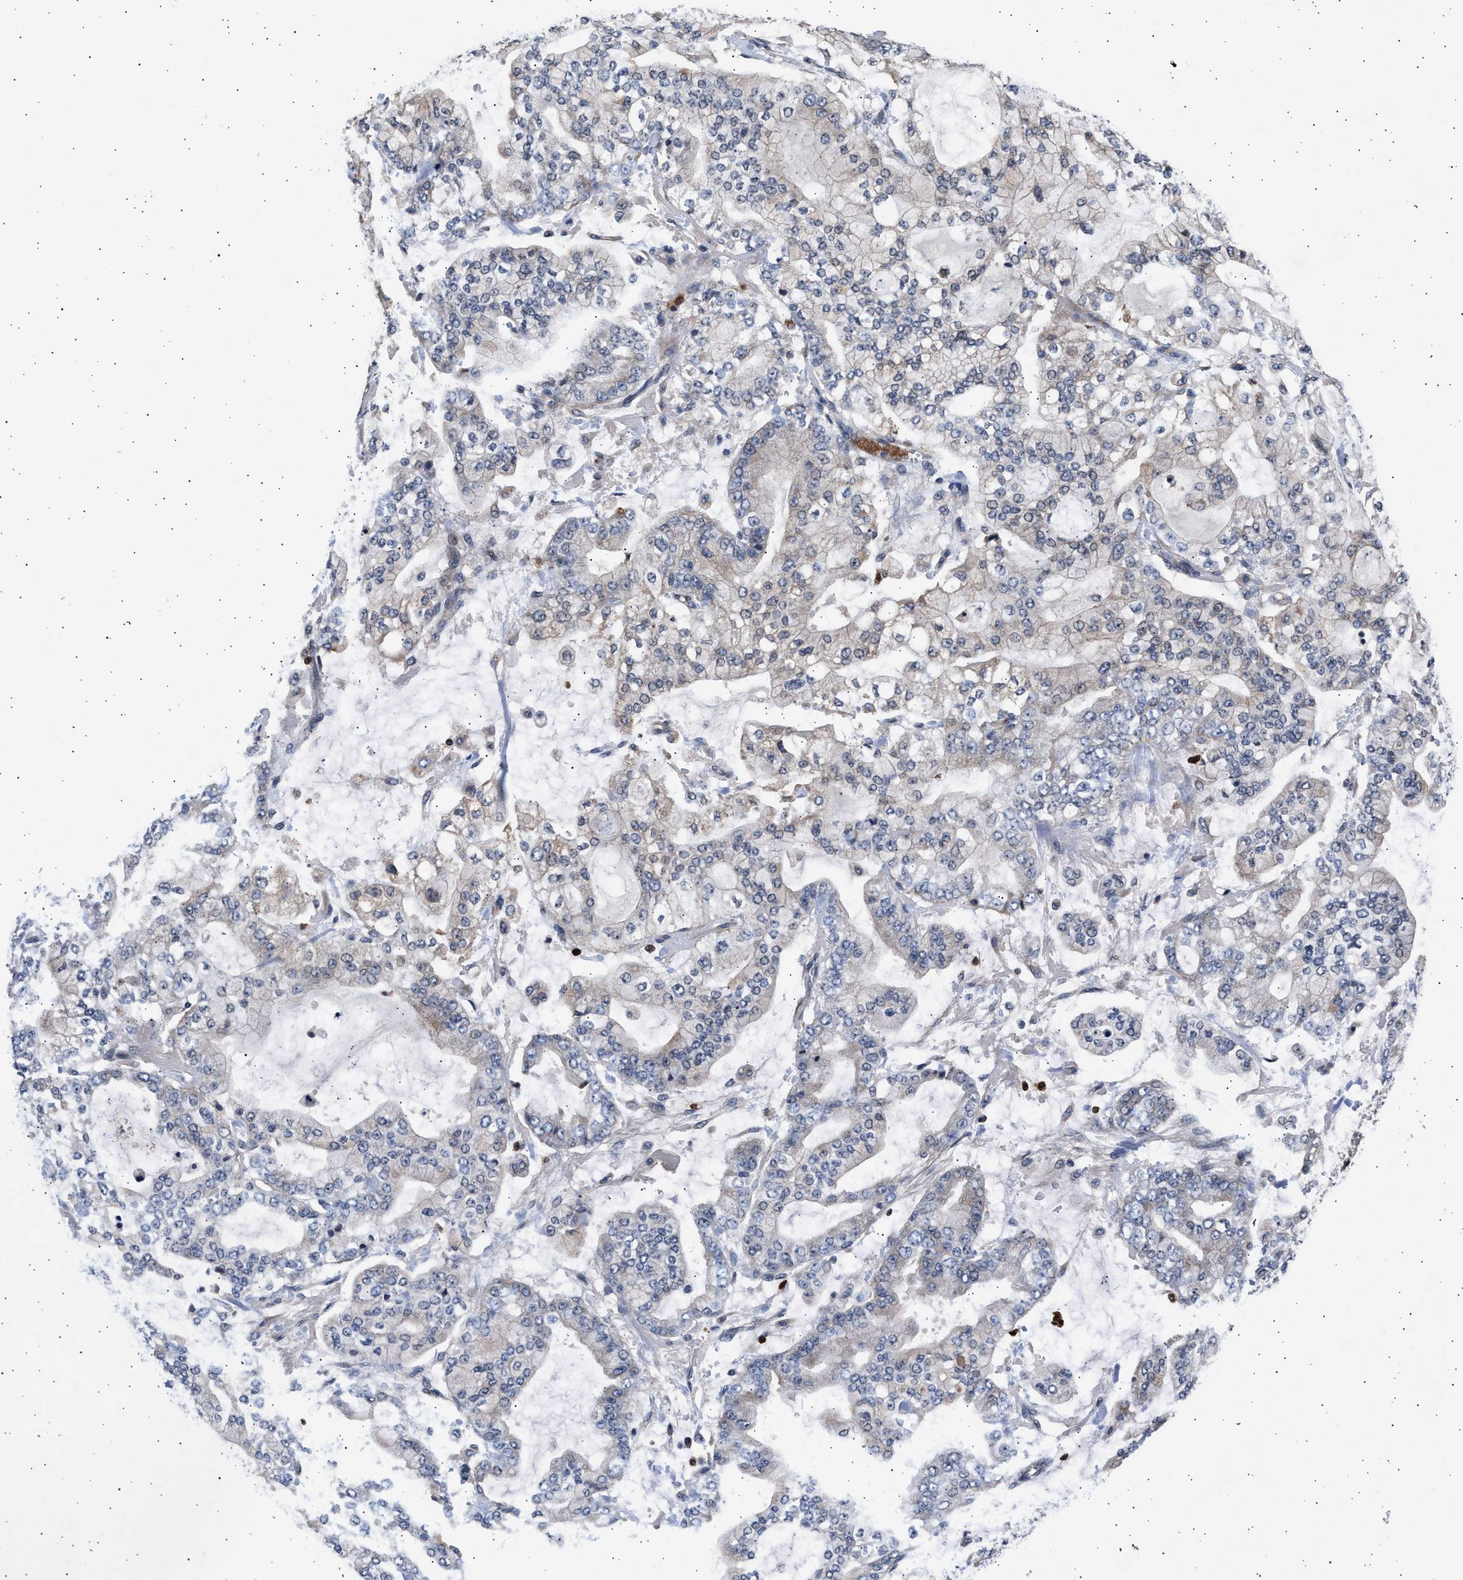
{"staining": {"intensity": "negative", "quantity": "none", "location": "none"}, "tissue": "stomach cancer", "cell_type": "Tumor cells", "image_type": "cancer", "snomed": [{"axis": "morphology", "description": "Normal tissue, NOS"}, {"axis": "morphology", "description": "Adenocarcinoma, NOS"}, {"axis": "topography", "description": "Stomach, upper"}, {"axis": "topography", "description": "Stomach"}], "caption": "There is no significant expression in tumor cells of adenocarcinoma (stomach).", "gene": "GRAP2", "patient": {"sex": "male", "age": 76}}